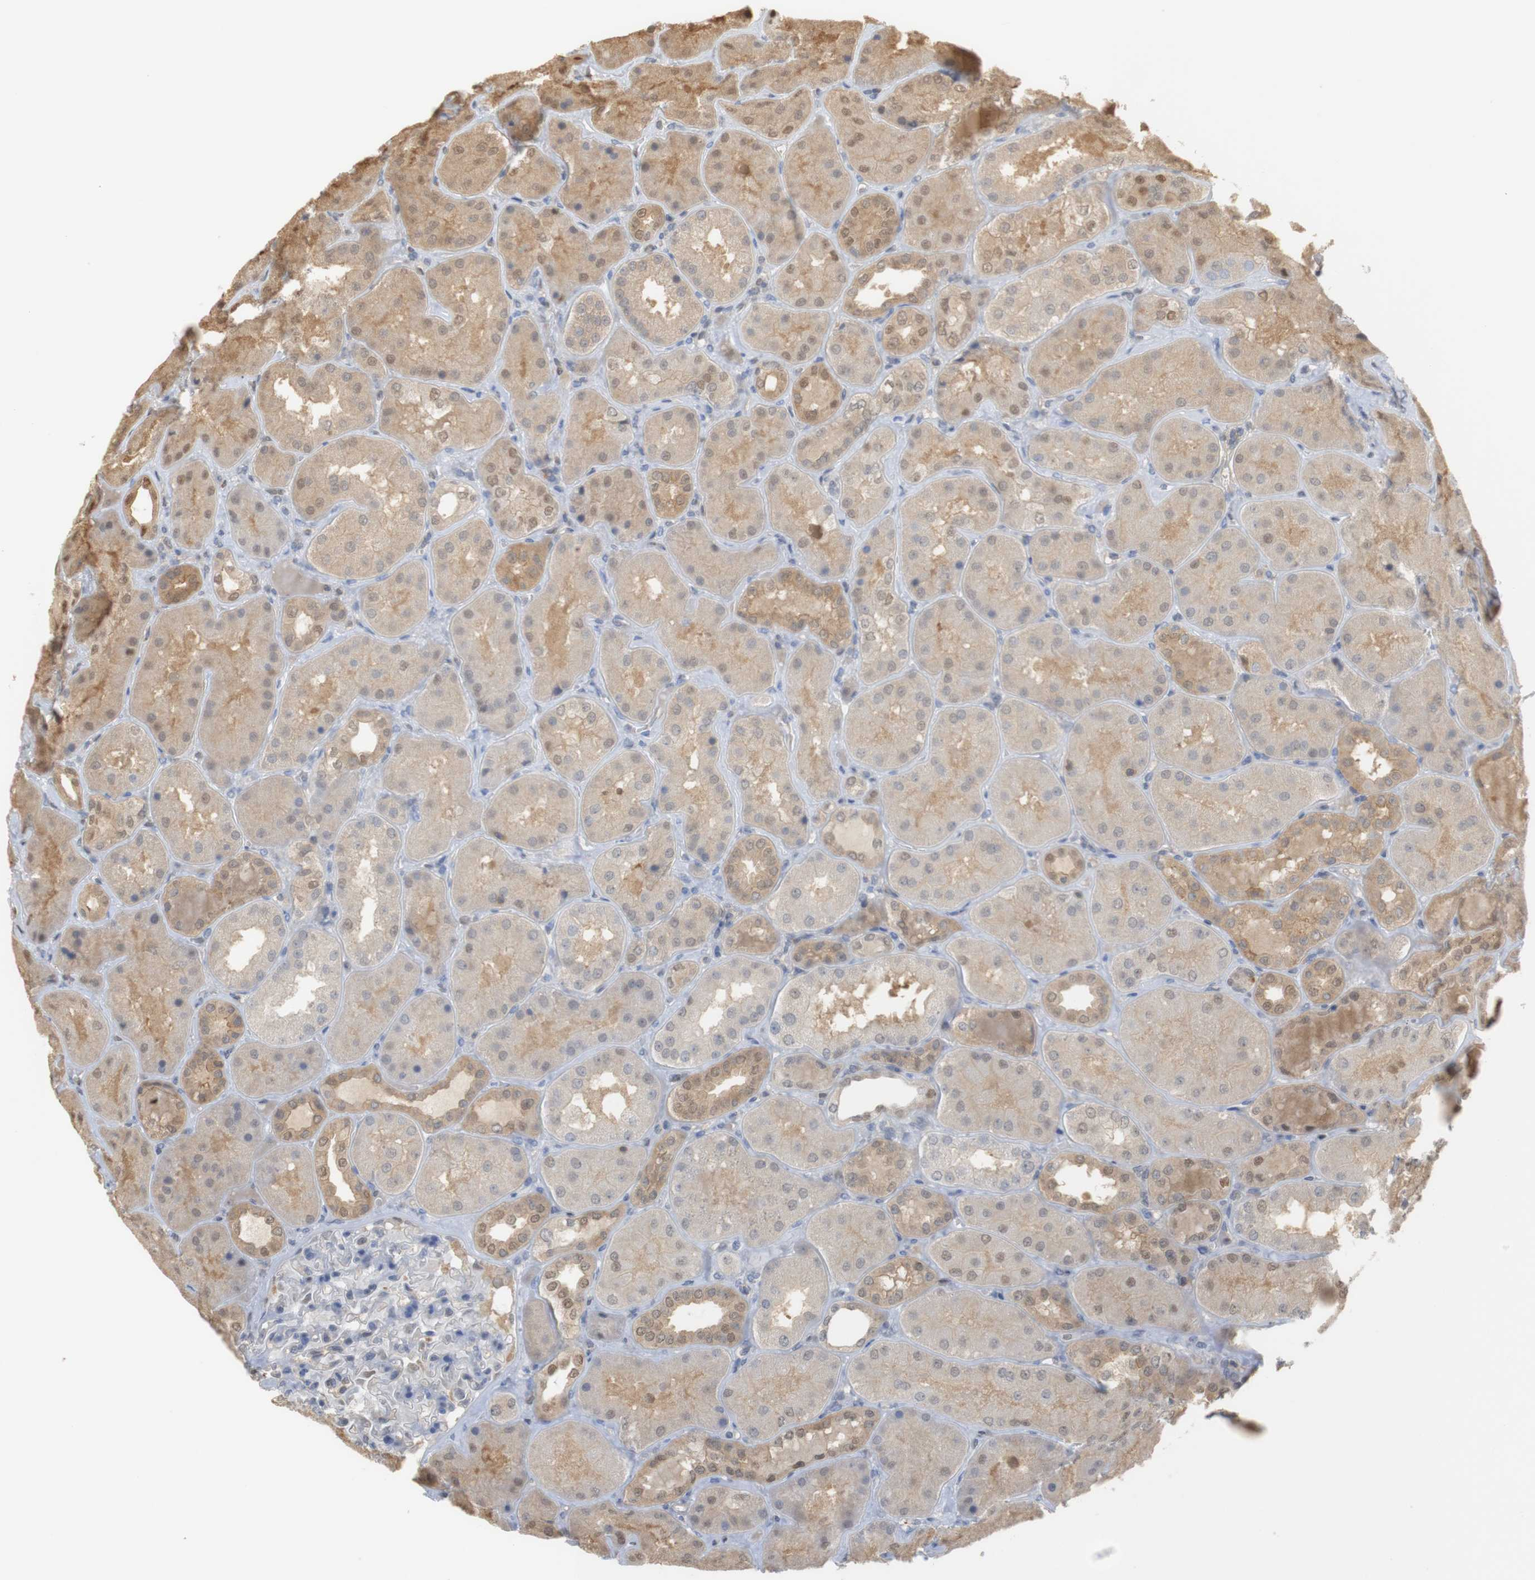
{"staining": {"intensity": "weak", "quantity": "<25%", "location": "cytoplasmic/membranous"}, "tissue": "kidney", "cell_type": "Cells in glomeruli", "image_type": "normal", "snomed": [{"axis": "morphology", "description": "Normal tissue, NOS"}, {"axis": "topography", "description": "Kidney"}], "caption": "There is no significant expression in cells in glomeruli of kidney. Nuclei are stained in blue.", "gene": "NAP1L4", "patient": {"sex": "female", "age": 56}}